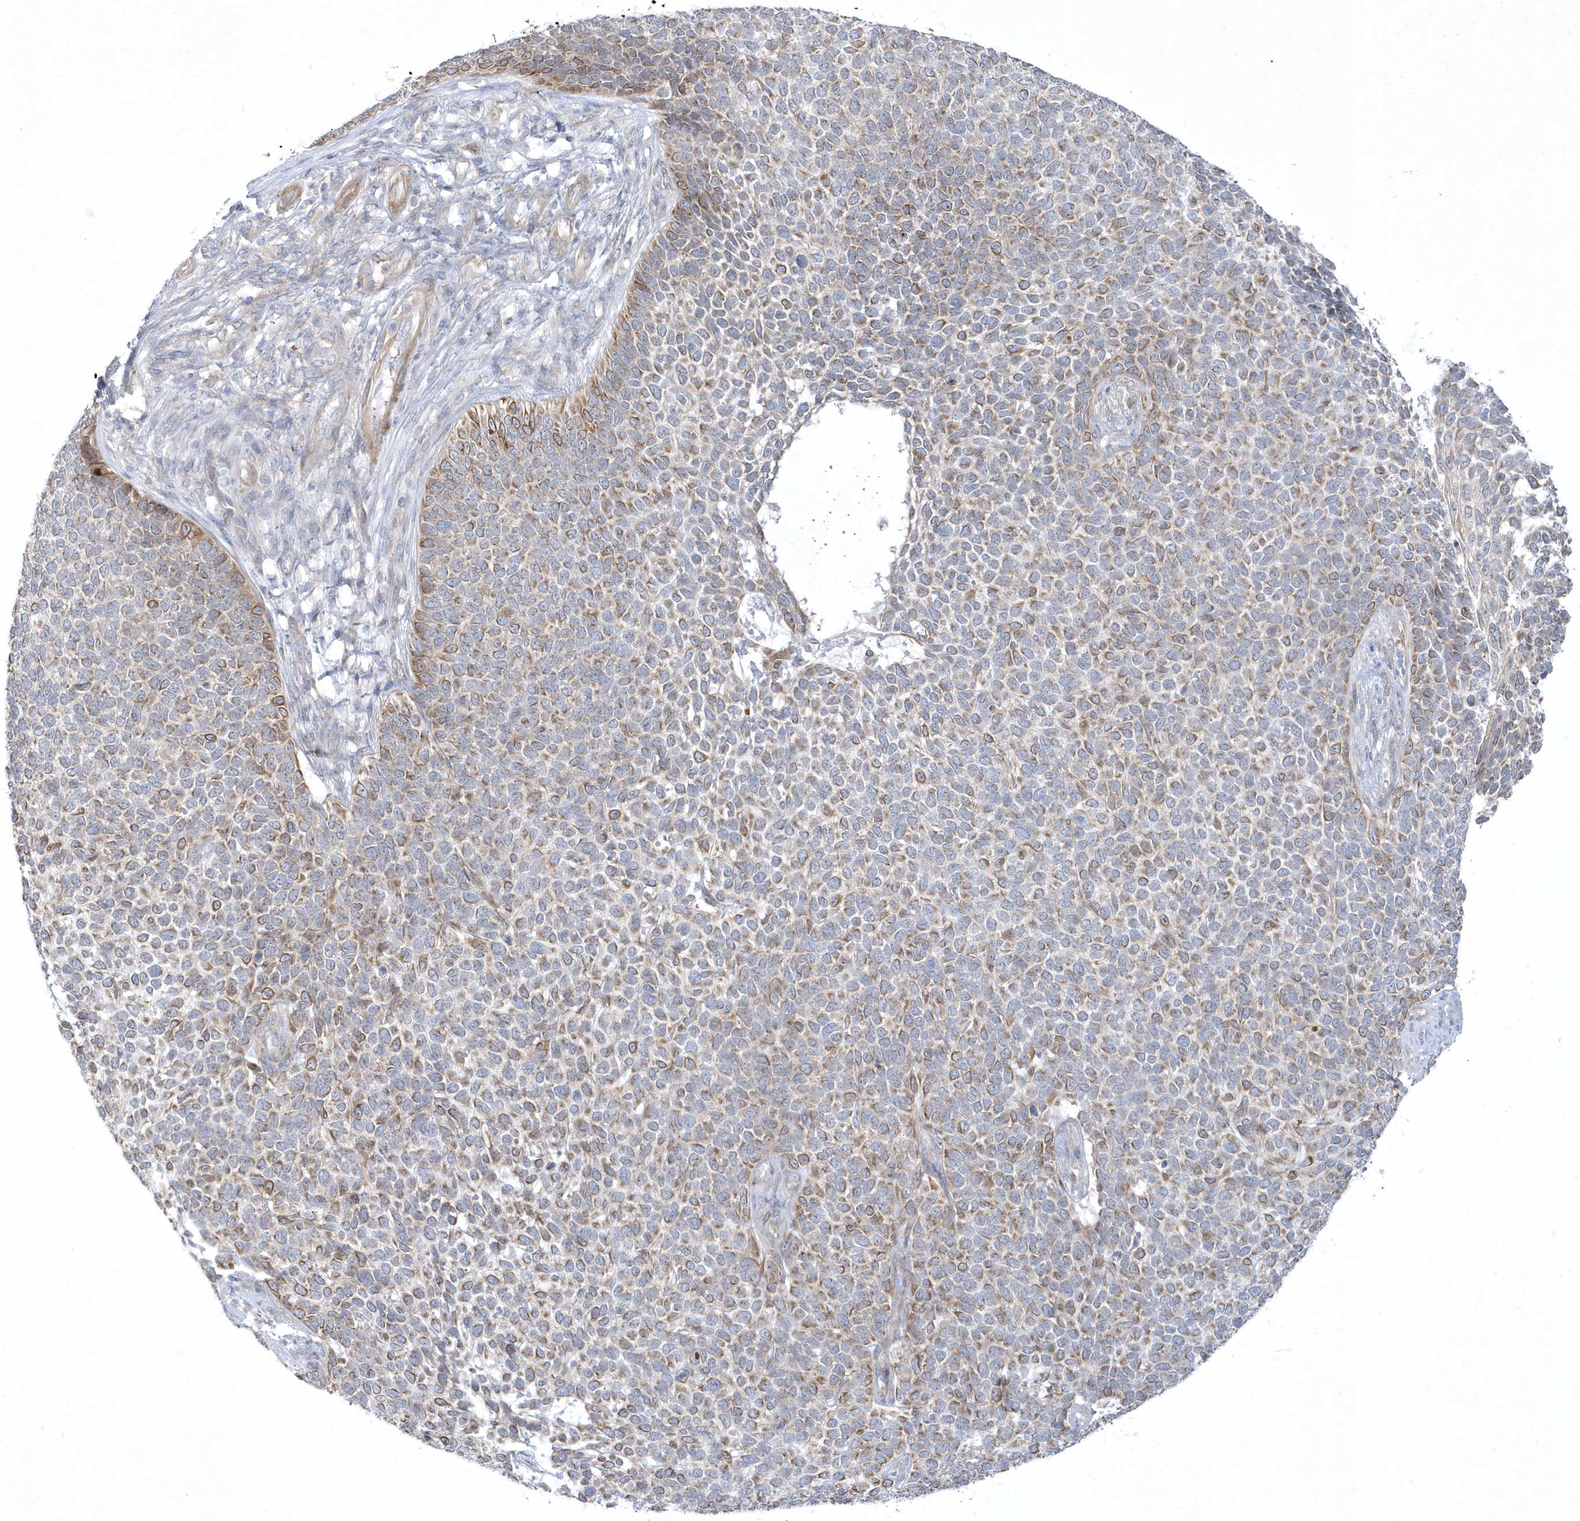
{"staining": {"intensity": "strong", "quantity": "<25%", "location": "cytoplasmic/membranous"}, "tissue": "skin cancer", "cell_type": "Tumor cells", "image_type": "cancer", "snomed": [{"axis": "morphology", "description": "Basal cell carcinoma"}, {"axis": "topography", "description": "Skin"}], "caption": "Human basal cell carcinoma (skin) stained with a protein marker displays strong staining in tumor cells.", "gene": "LARS1", "patient": {"sex": "female", "age": 84}}